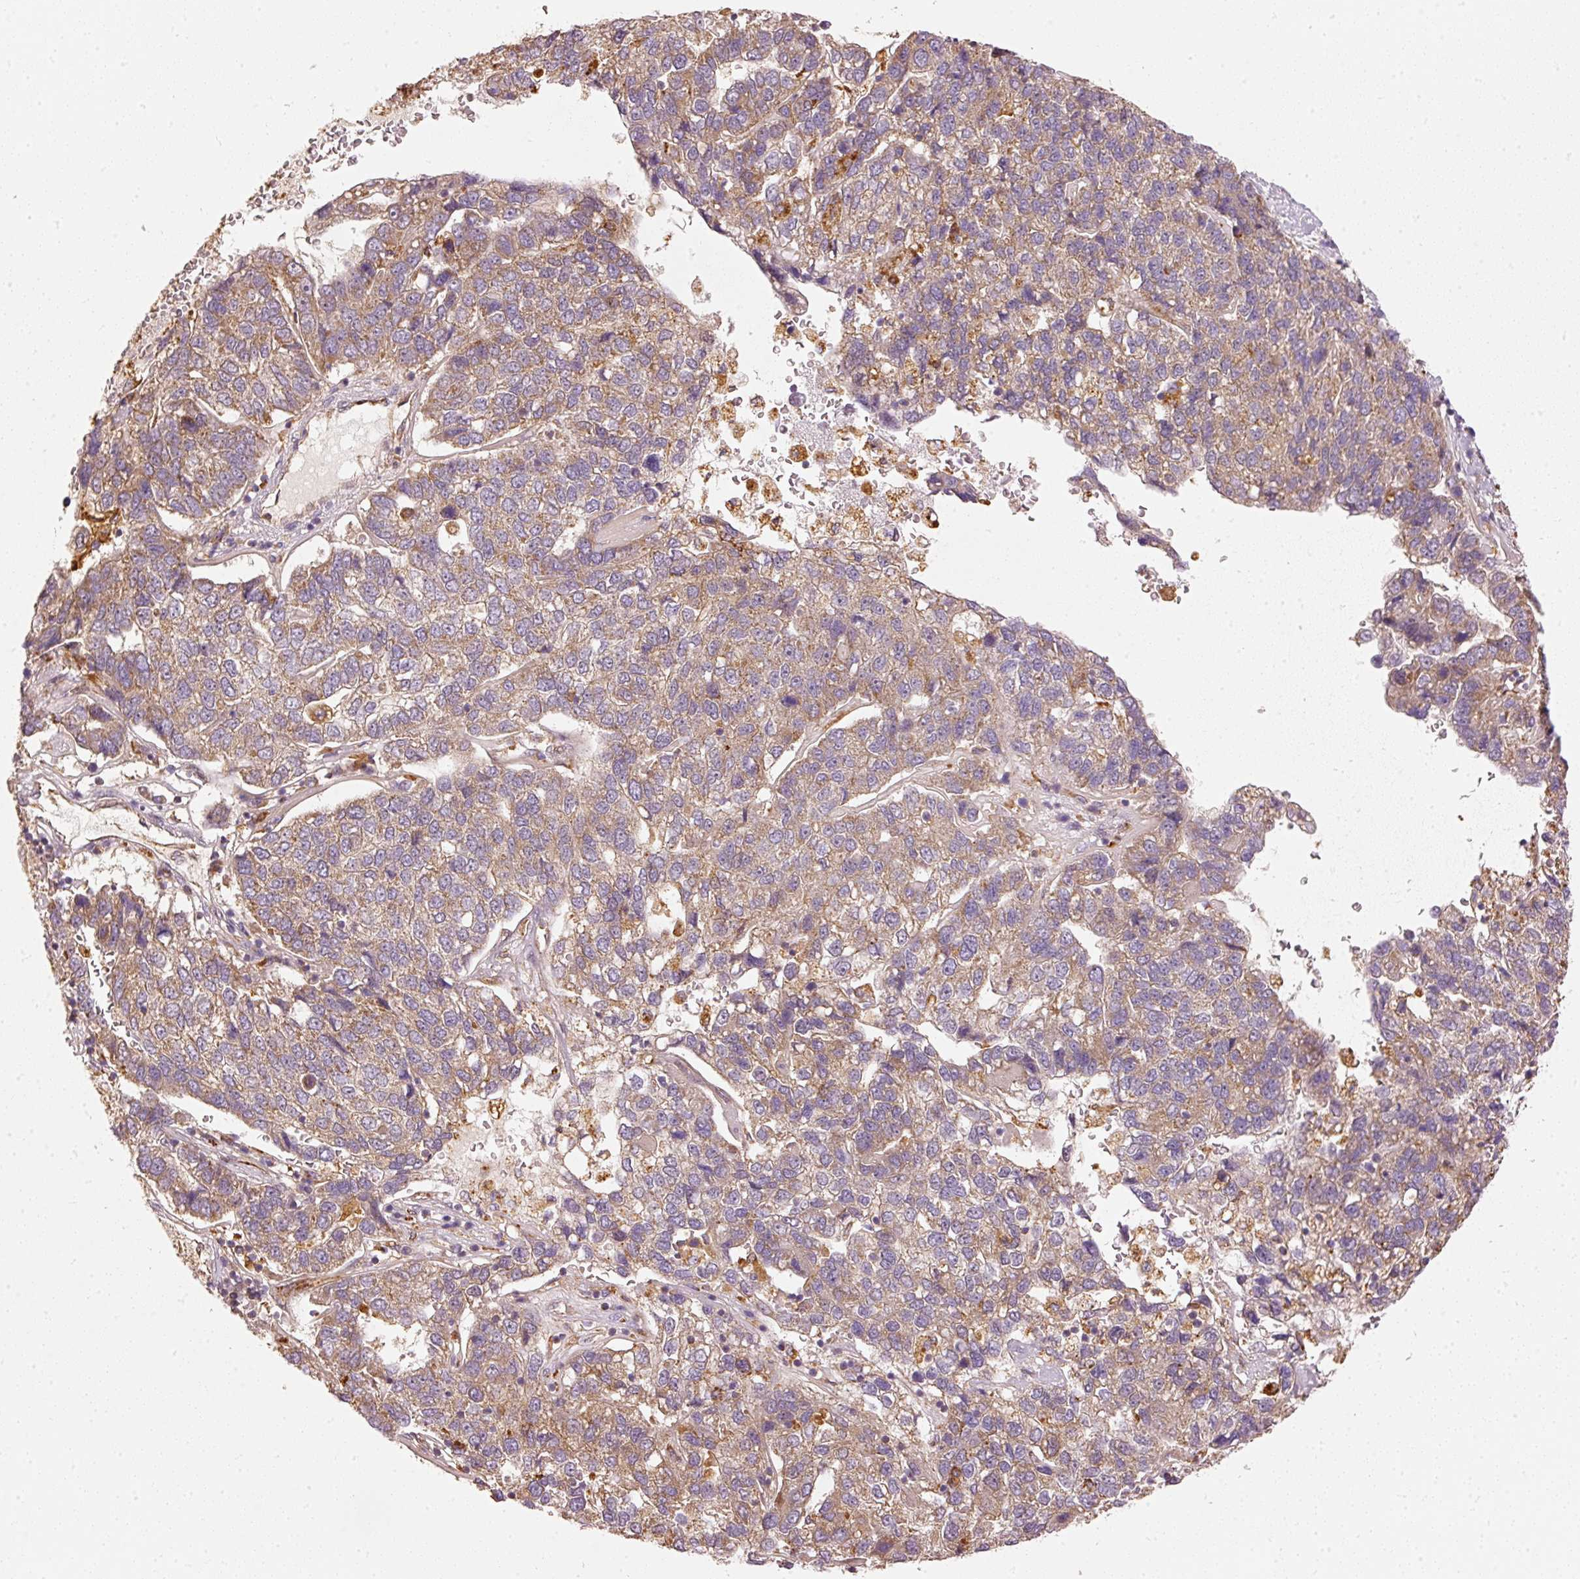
{"staining": {"intensity": "moderate", "quantity": "25%-75%", "location": "cytoplasmic/membranous"}, "tissue": "pancreatic cancer", "cell_type": "Tumor cells", "image_type": "cancer", "snomed": [{"axis": "morphology", "description": "Adenocarcinoma, NOS"}, {"axis": "topography", "description": "Pancreas"}], "caption": "Protein staining reveals moderate cytoplasmic/membranous expression in about 25%-75% of tumor cells in adenocarcinoma (pancreatic). The staining was performed using DAB to visualize the protein expression in brown, while the nuclei were stained in blue with hematoxylin (Magnification: 20x).", "gene": "MTHFD1L", "patient": {"sex": "female", "age": 61}}